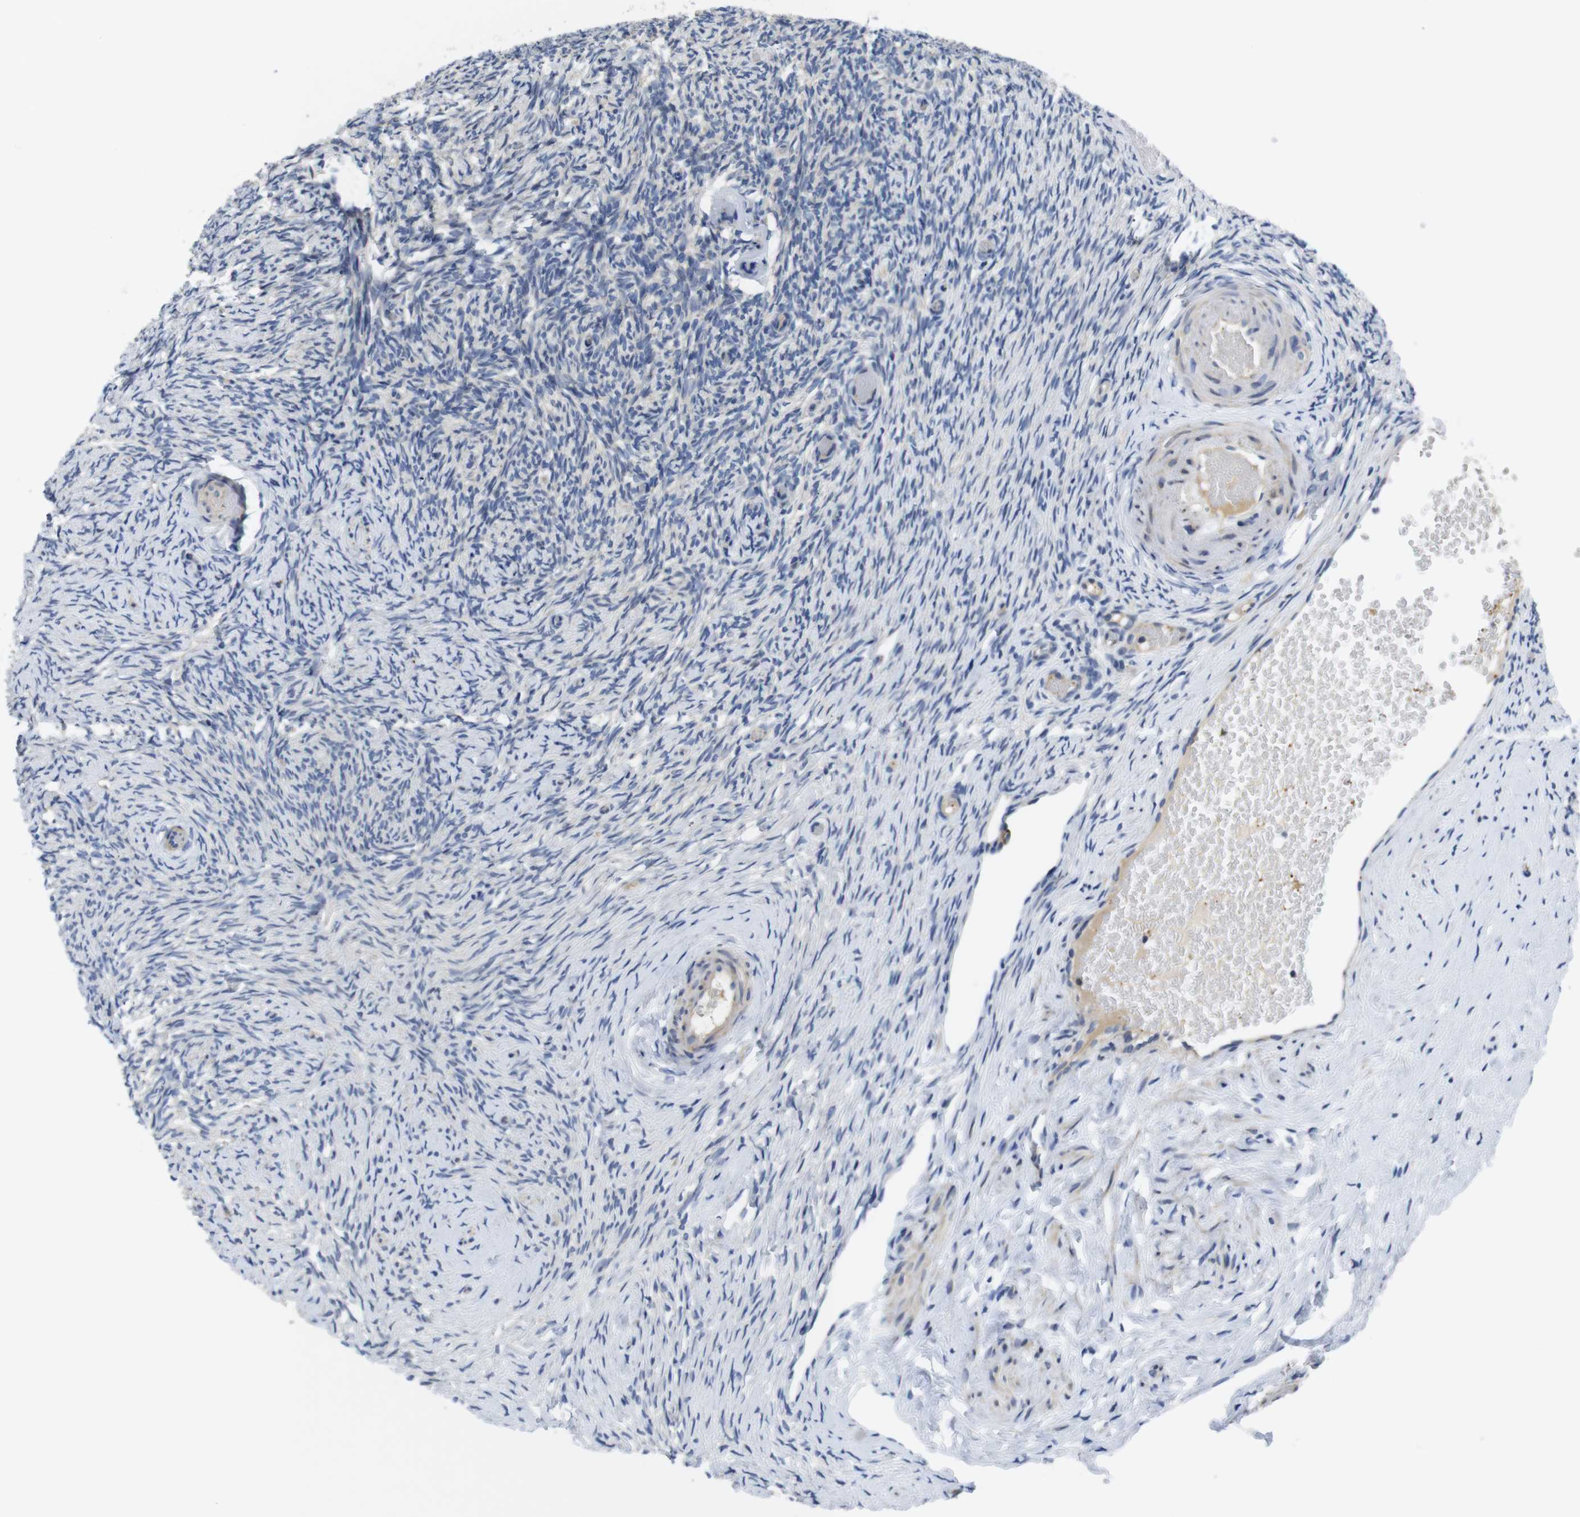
{"staining": {"intensity": "weak", "quantity": "<25%", "location": "cytoplasmic/membranous"}, "tissue": "ovary", "cell_type": "Follicle cells", "image_type": "normal", "snomed": [{"axis": "morphology", "description": "Normal tissue, NOS"}, {"axis": "topography", "description": "Ovary"}], "caption": "Histopathology image shows no significant protein expression in follicle cells of normal ovary. (DAB (3,3'-diaminobenzidine) IHC, high magnification).", "gene": "FNTA", "patient": {"sex": "female", "age": 60}}